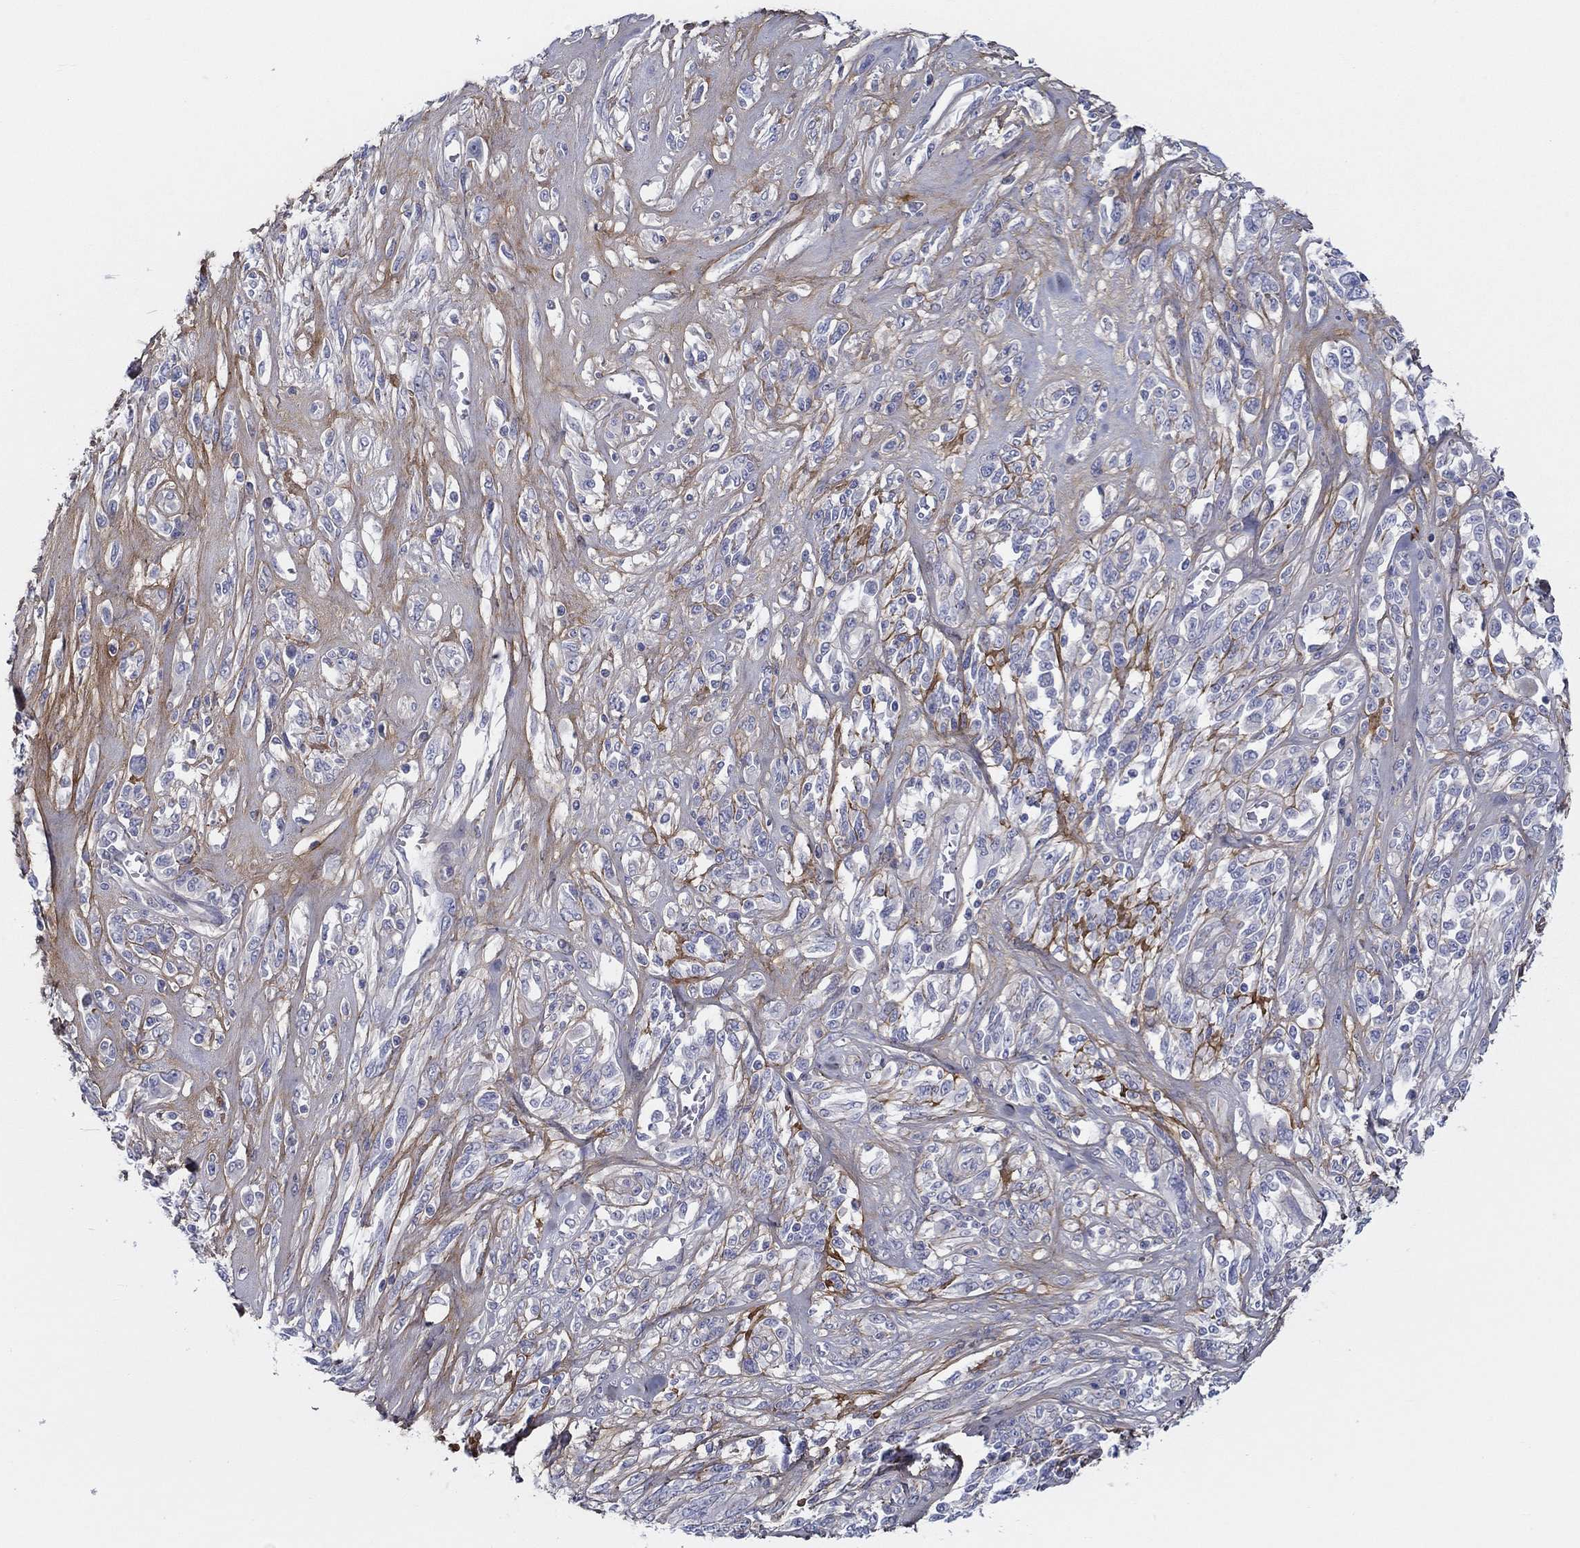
{"staining": {"intensity": "negative", "quantity": "none", "location": "none"}, "tissue": "melanoma", "cell_type": "Tumor cells", "image_type": "cancer", "snomed": [{"axis": "morphology", "description": "Malignant melanoma, NOS"}, {"axis": "topography", "description": "Skin"}], "caption": "An IHC histopathology image of malignant melanoma is shown. There is no staining in tumor cells of malignant melanoma.", "gene": "HAPLN4", "patient": {"sex": "female", "age": 91}}